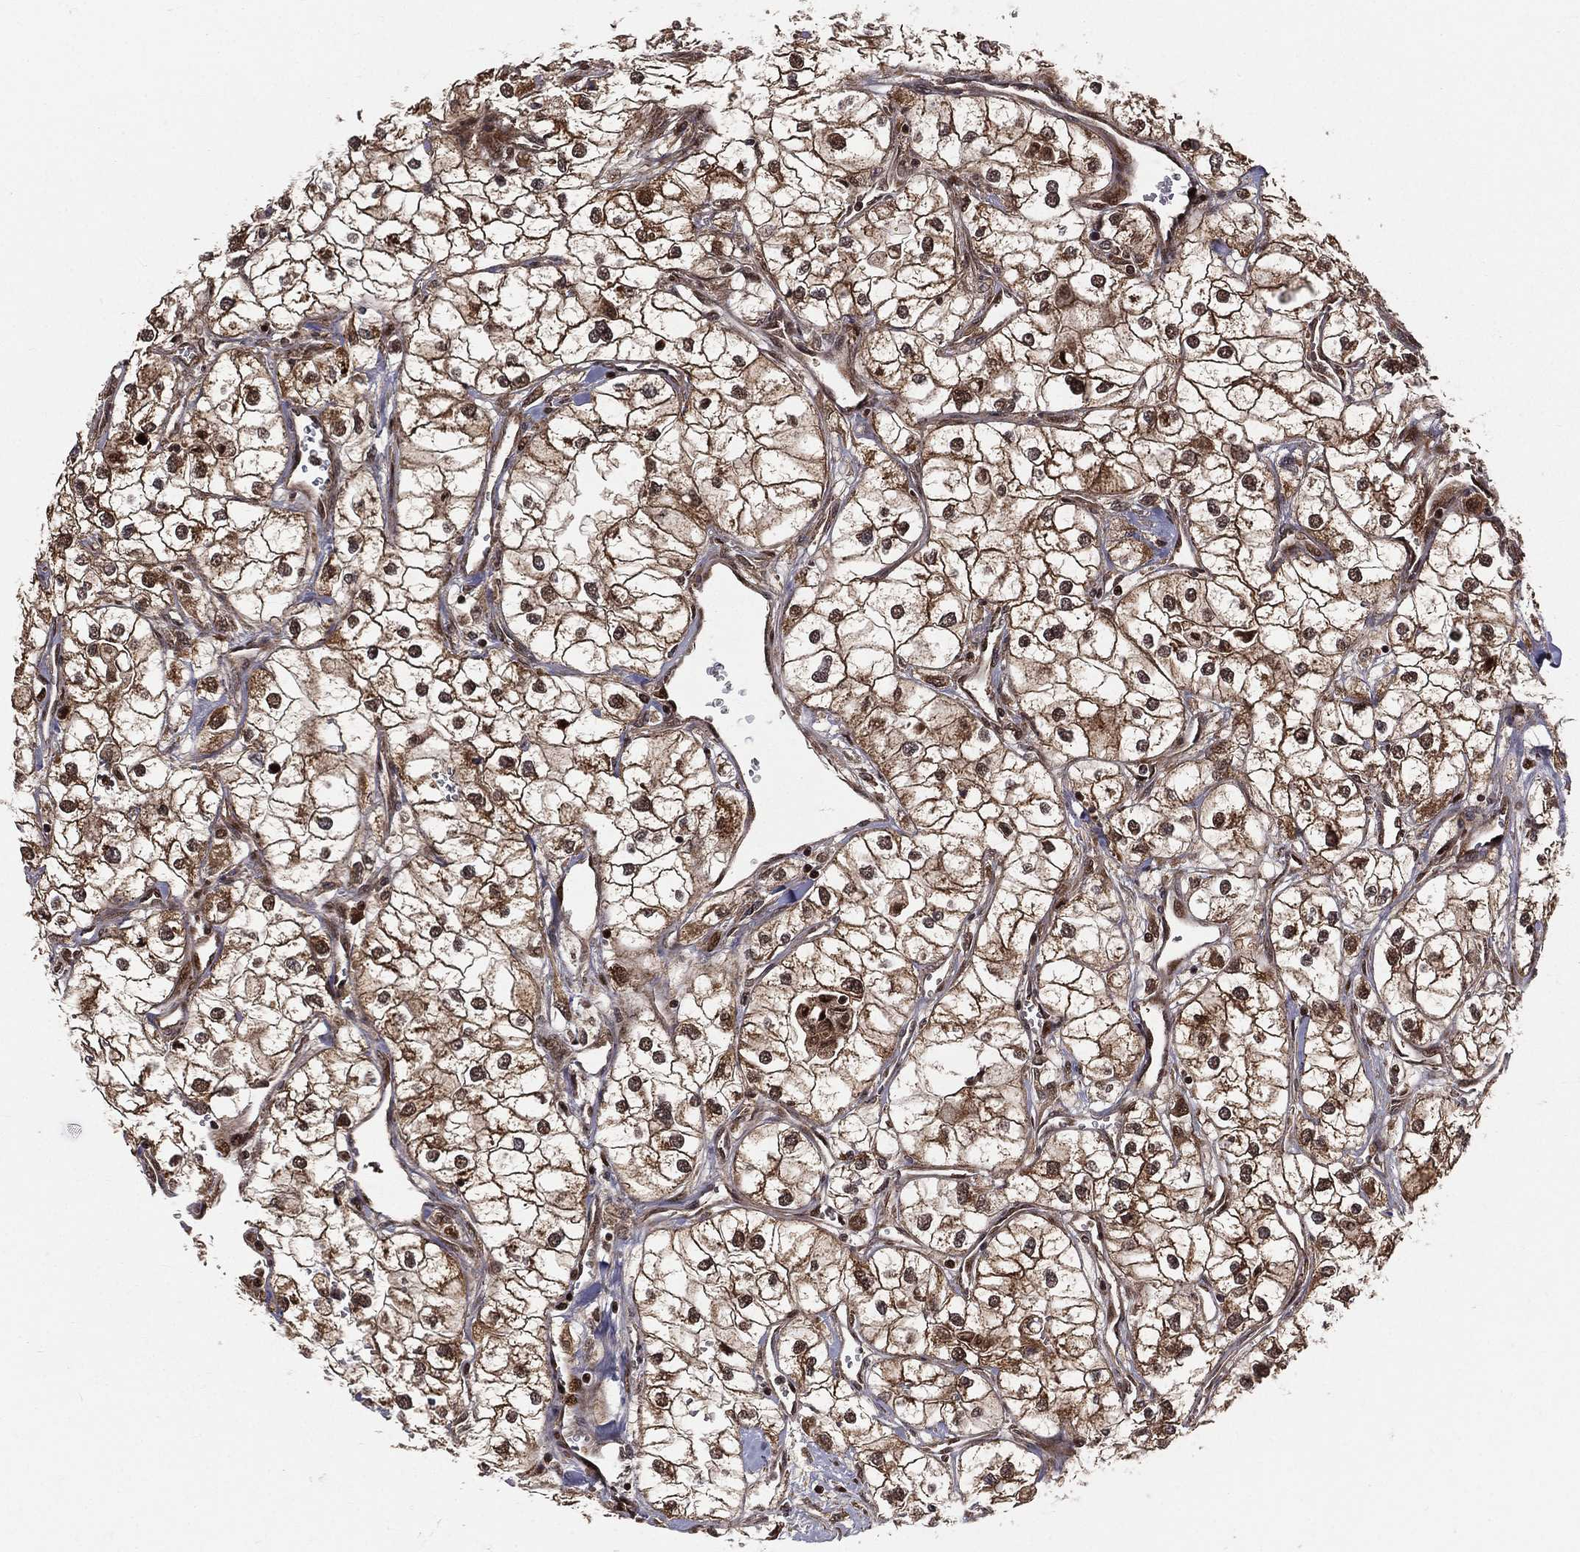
{"staining": {"intensity": "strong", "quantity": "25%-75%", "location": "cytoplasmic/membranous,nuclear"}, "tissue": "renal cancer", "cell_type": "Tumor cells", "image_type": "cancer", "snomed": [{"axis": "morphology", "description": "Adenocarcinoma, NOS"}, {"axis": "topography", "description": "Kidney"}], "caption": "The micrograph demonstrates staining of adenocarcinoma (renal), revealing strong cytoplasmic/membranous and nuclear protein expression (brown color) within tumor cells.", "gene": "MDM2", "patient": {"sex": "male", "age": 59}}